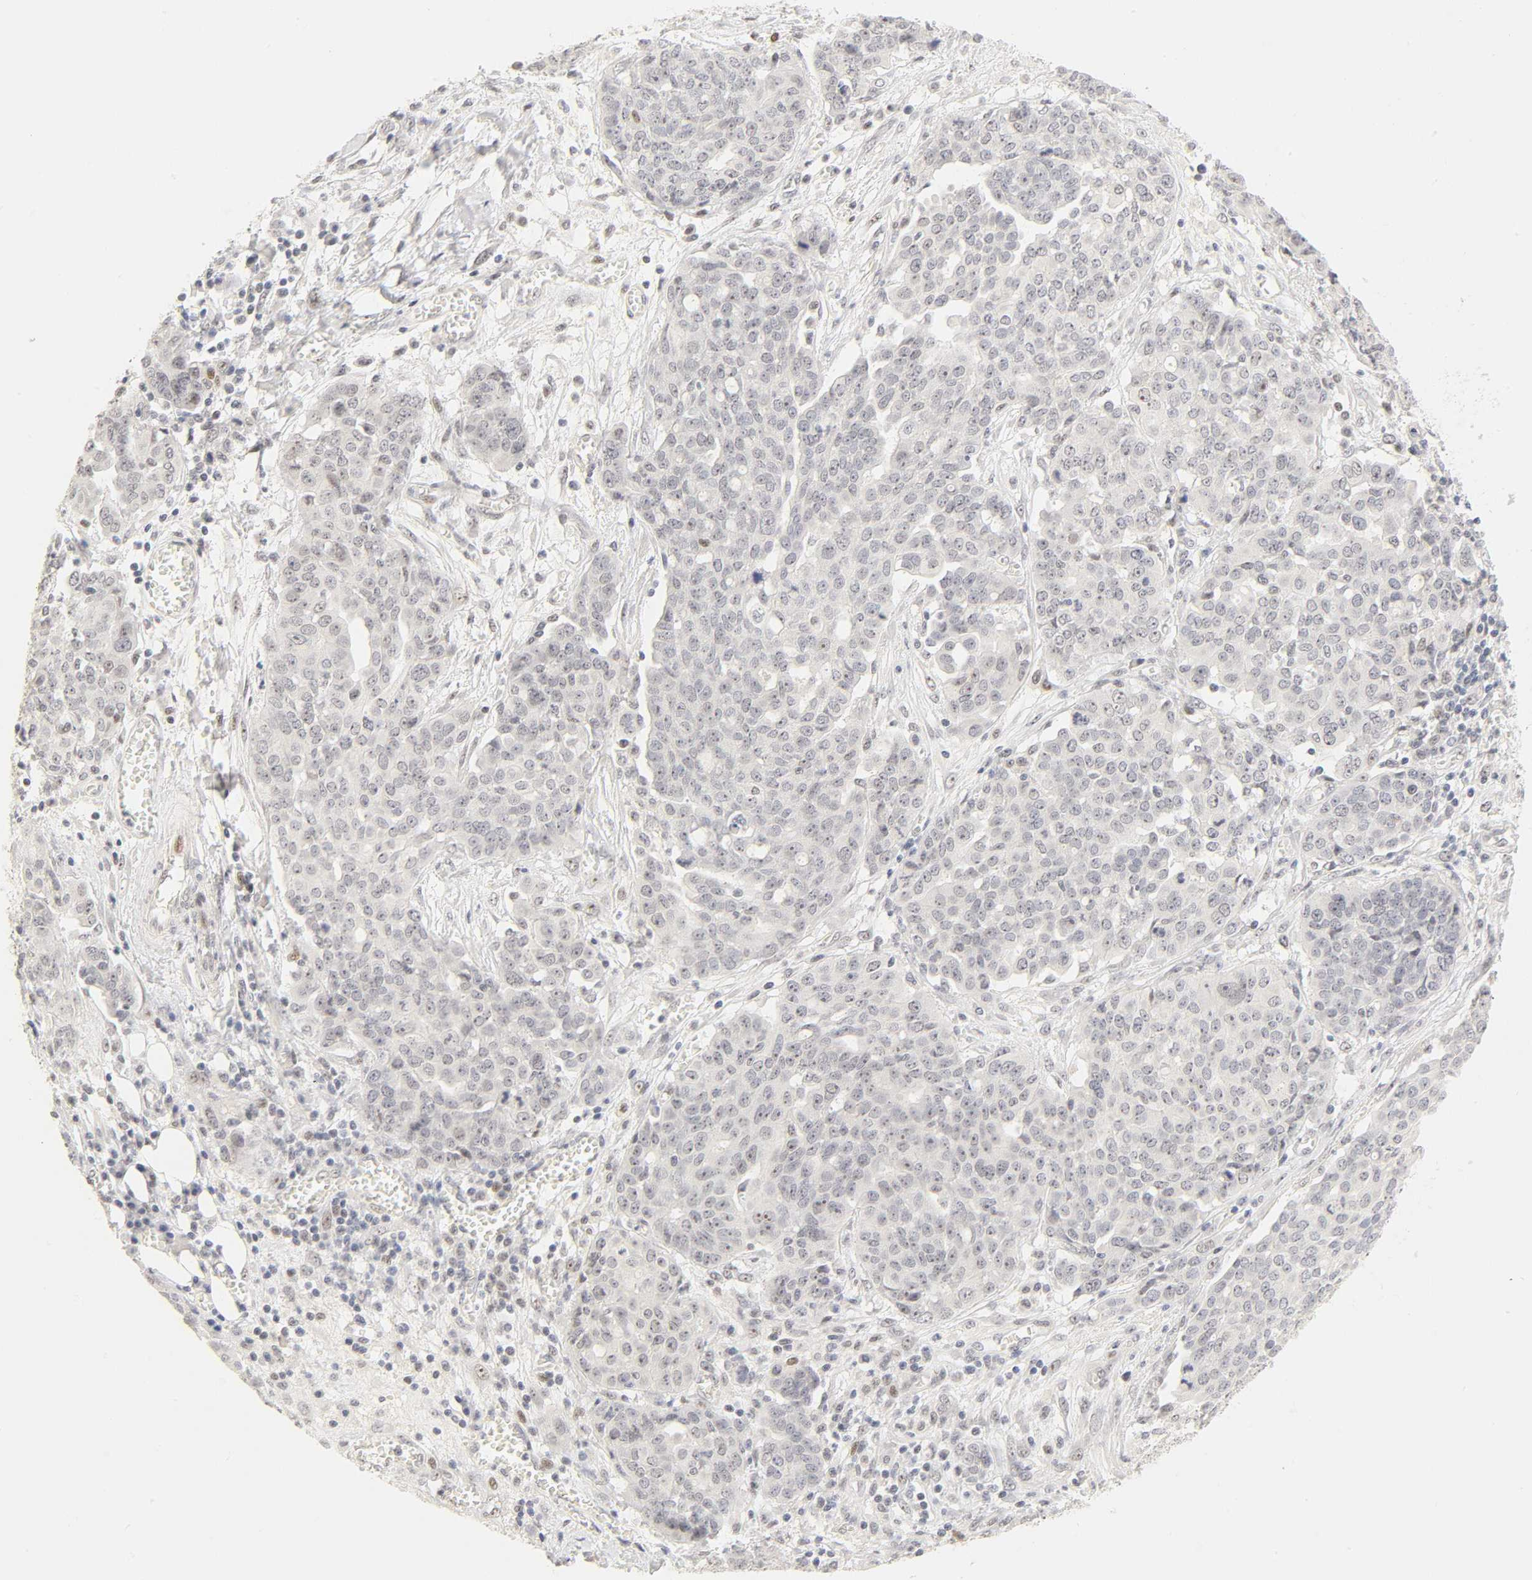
{"staining": {"intensity": "weak", "quantity": "<25%", "location": "nuclear"}, "tissue": "ovarian cancer", "cell_type": "Tumor cells", "image_type": "cancer", "snomed": [{"axis": "morphology", "description": "Cystadenocarcinoma, serous, NOS"}, {"axis": "topography", "description": "Soft tissue"}, {"axis": "topography", "description": "Ovary"}], "caption": "A micrograph of human ovarian cancer is negative for staining in tumor cells. (DAB immunohistochemistry (IHC) visualized using brightfield microscopy, high magnification).", "gene": "MNAT1", "patient": {"sex": "female", "age": 57}}